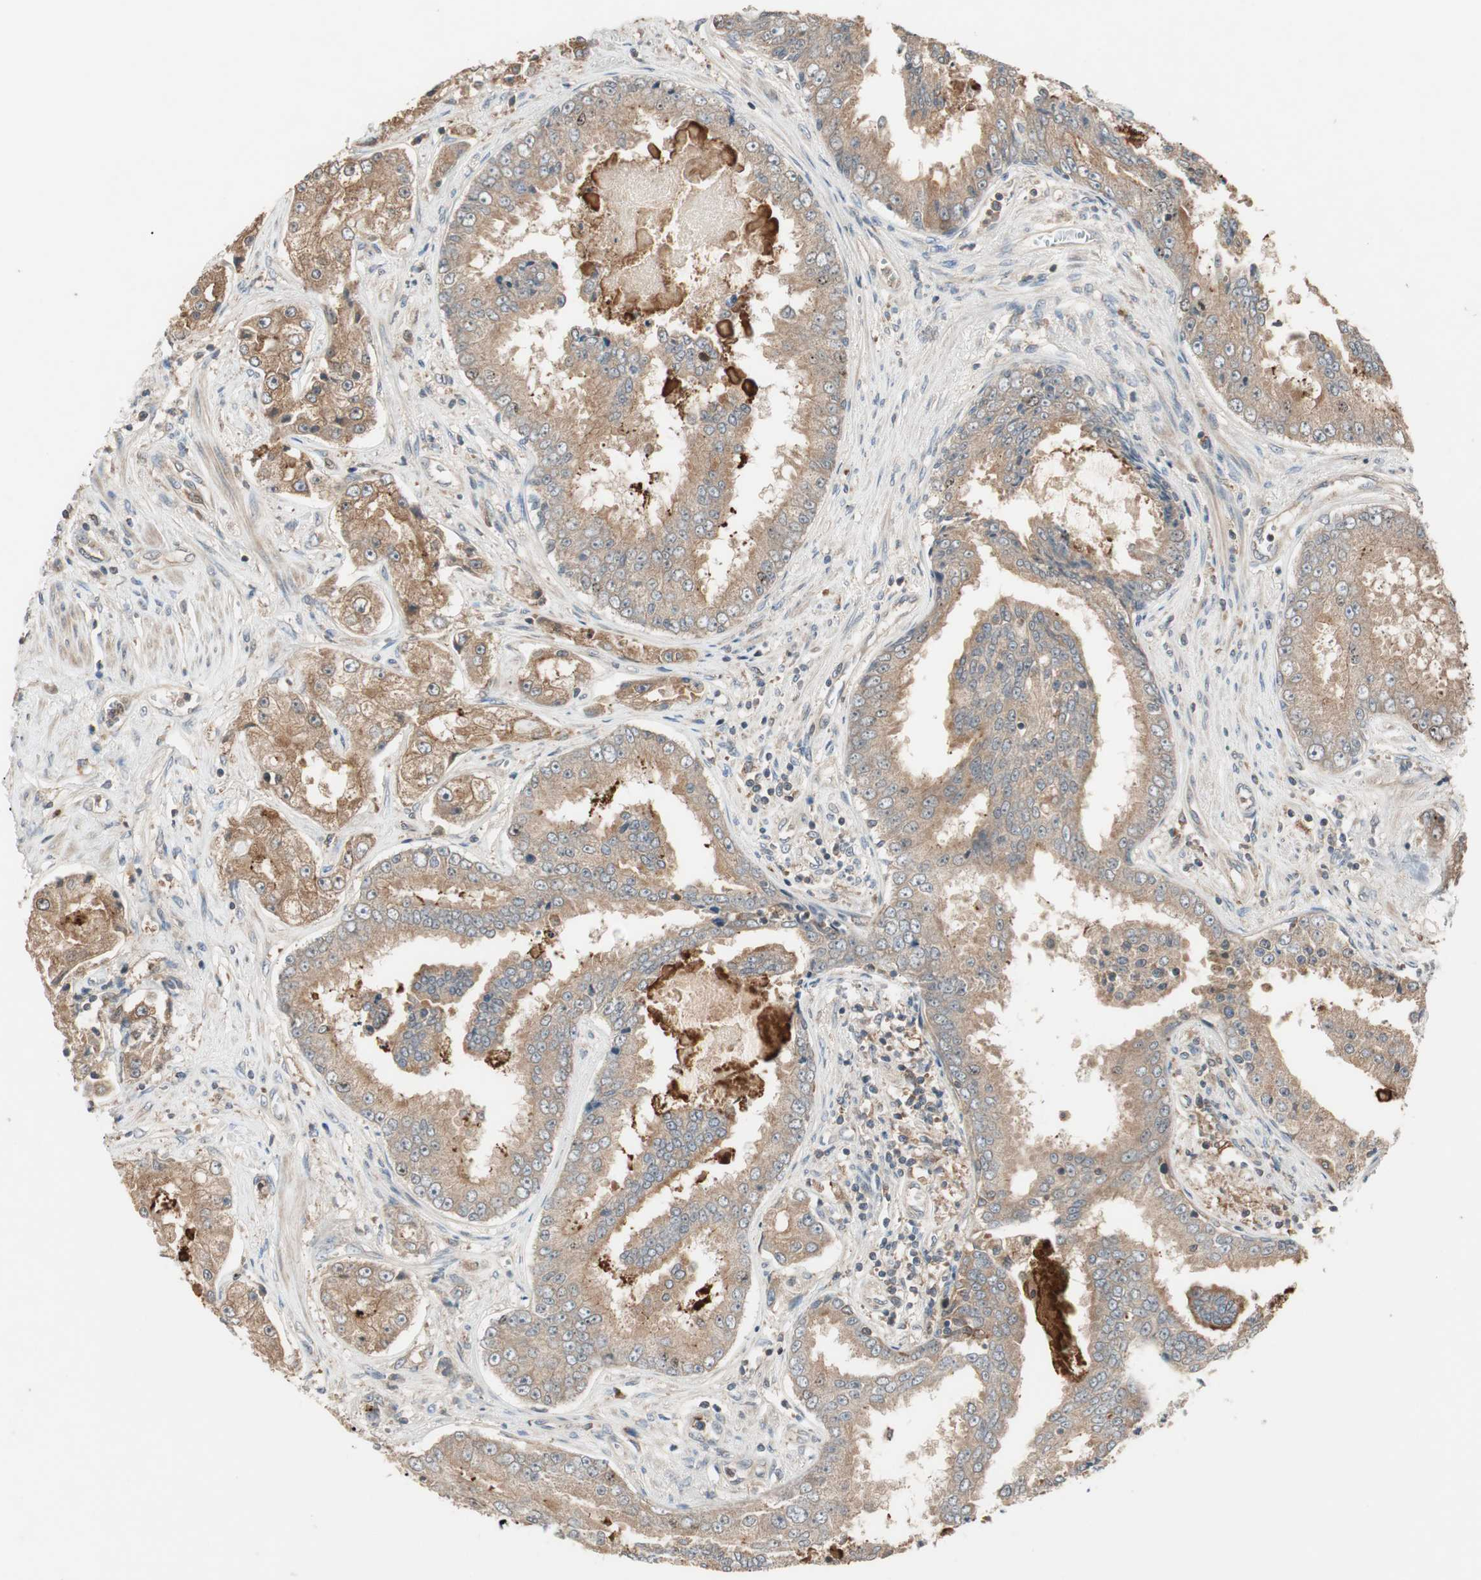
{"staining": {"intensity": "weak", "quantity": ">75%", "location": "cytoplasmic/membranous"}, "tissue": "prostate cancer", "cell_type": "Tumor cells", "image_type": "cancer", "snomed": [{"axis": "morphology", "description": "Adenocarcinoma, High grade"}, {"axis": "topography", "description": "Prostate"}], "caption": "About >75% of tumor cells in human prostate cancer reveal weak cytoplasmic/membranous protein positivity as visualized by brown immunohistochemical staining.", "gene": "ATP6AP2", "patient": {"sex": "male", "age": 73}}